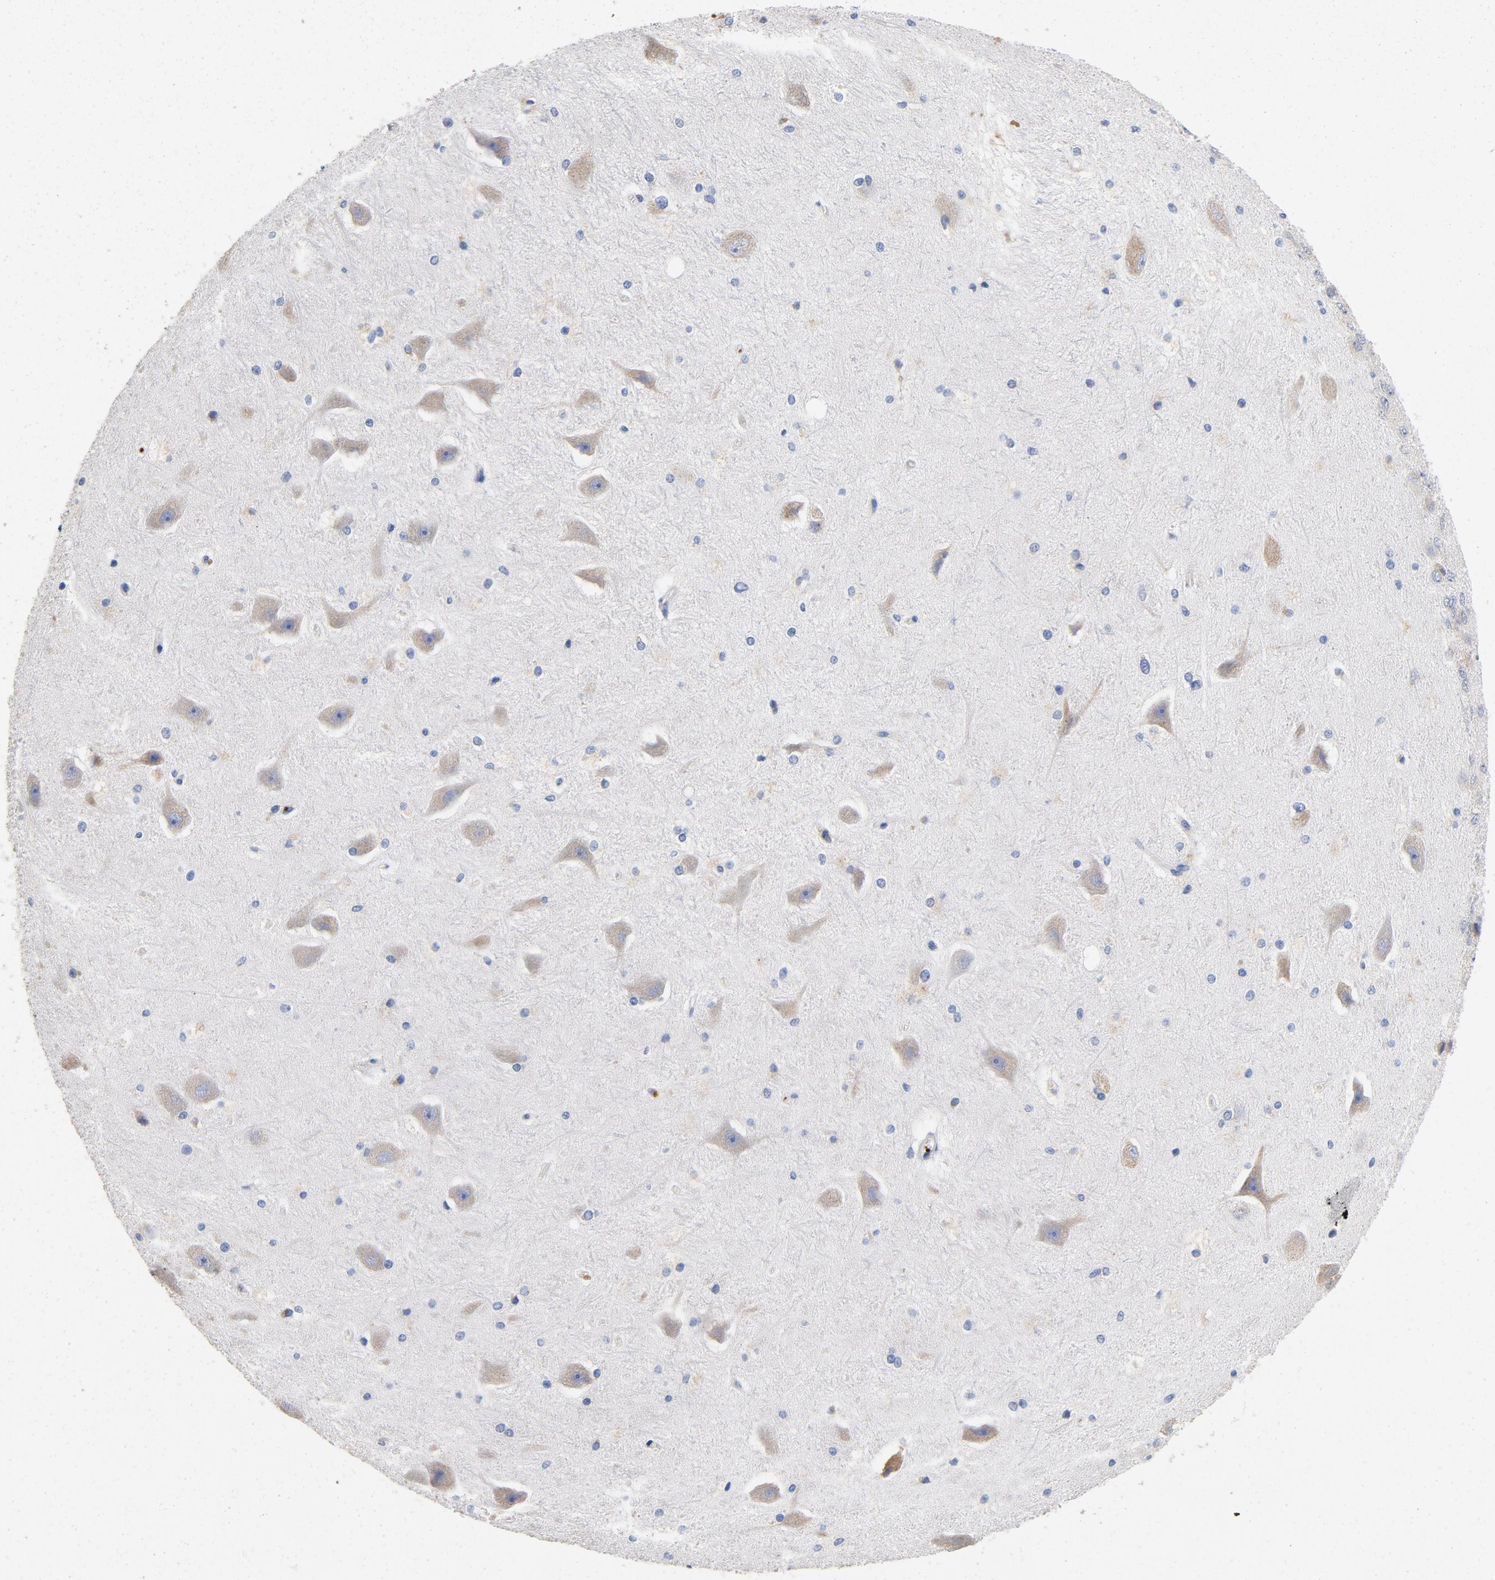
{"staining": {"intensity": "negative", "quantity": "none", "location": "none"}, "tissue": "hippocampus", "cell_type": "Glial cells", "image_type": "normal", "snomed": [{"axis": "morphology", "description": "Normal tissue, NOS"}, {"axis": "topography", "description": "Hippocampus"}], "caption": "IHC histopathology image of unremarkable hippocampus: hippocampus stained with DAB displays no significant protein expression in glial cells.", "gene": "LMAN2", "patient": {"sex": "female", "age": 19}}